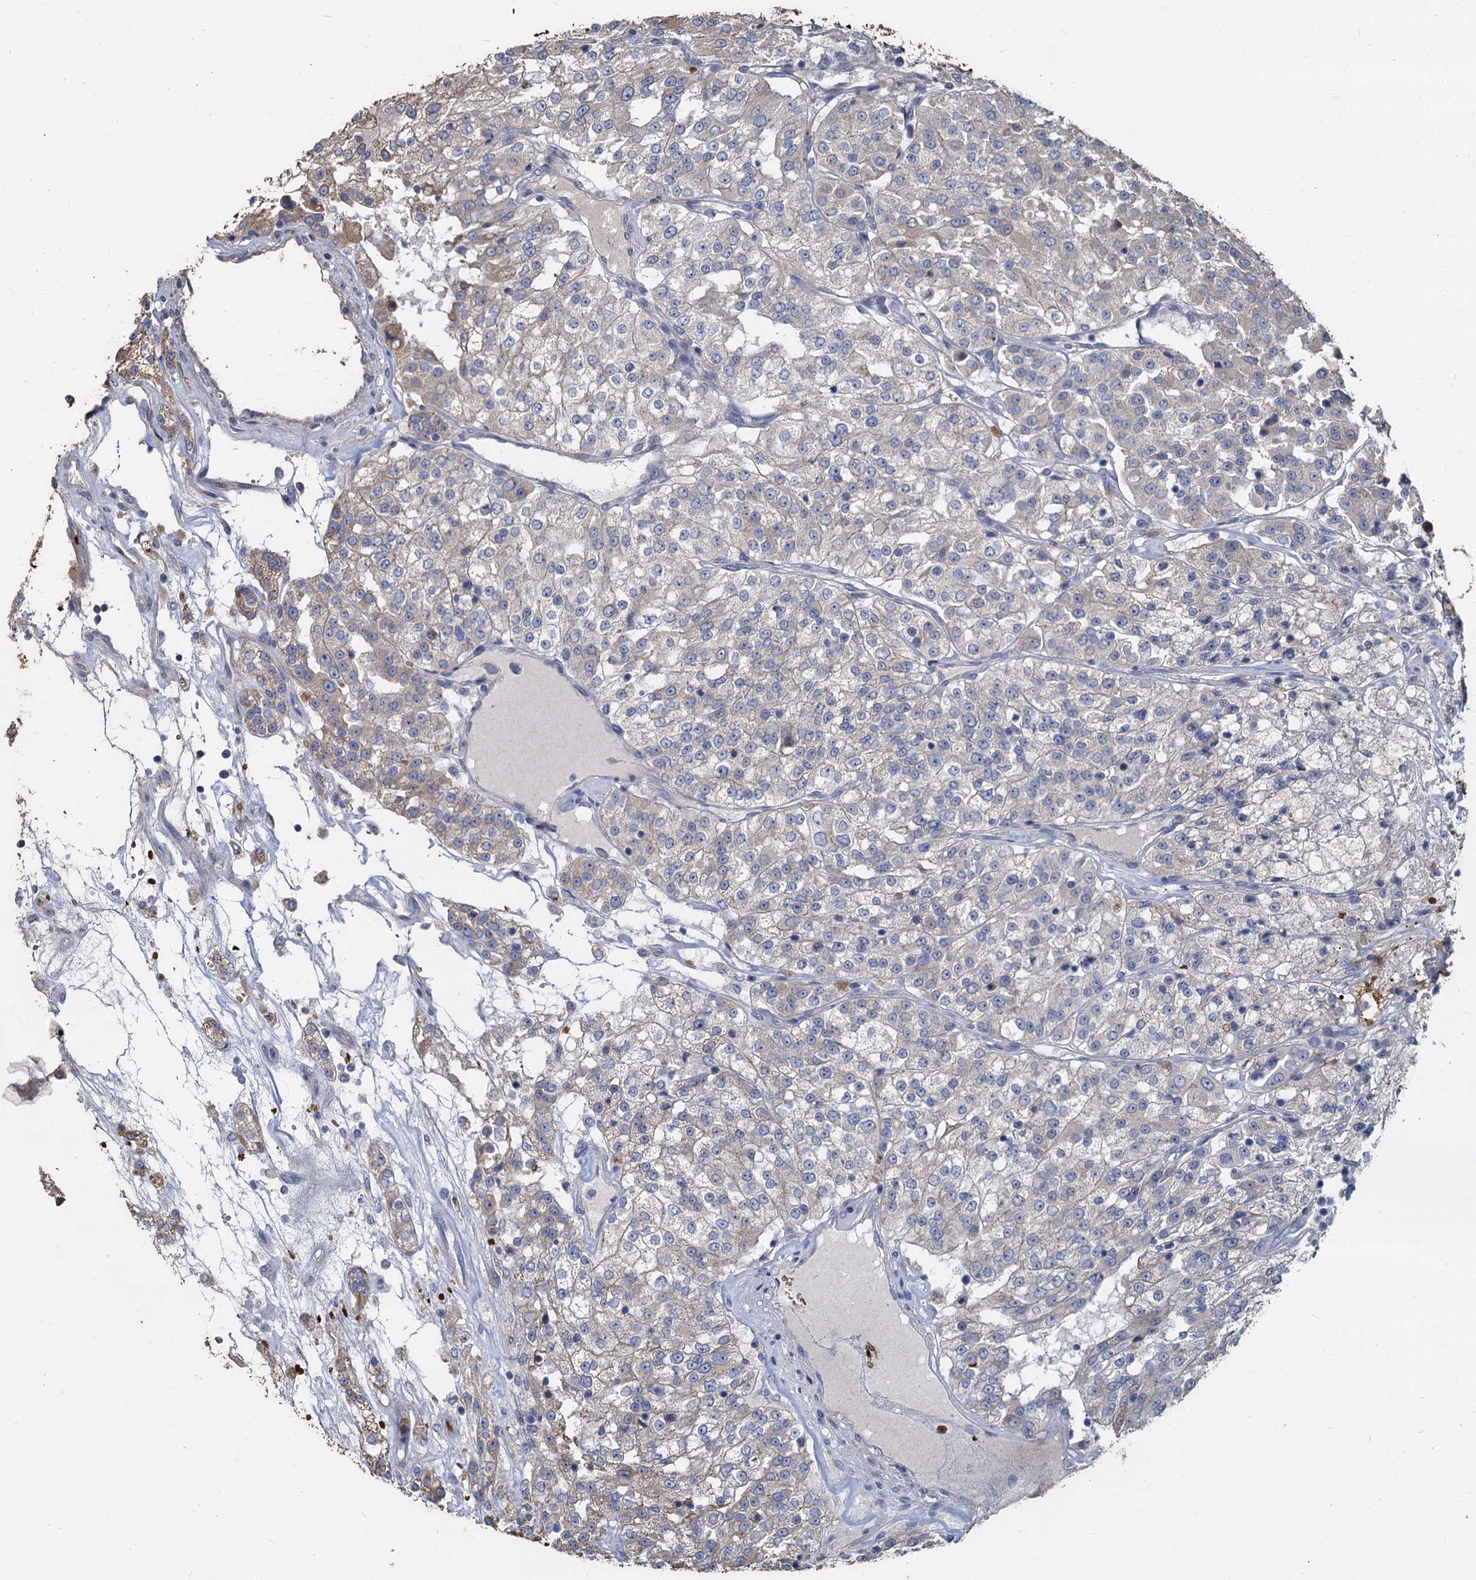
{"staining": {"intensity": "negative", "quantity": "none", "location": "none"}, "tissue": "renal cancer", "cell_type": "Tumor cells", "image_type": "cancer", "snomed": [{"axis": "morphology", "description": "Adenocarcinoma, NOS"}, {"axis": "topography", "description": "Kidney"}], "caption": "The micrograph reveals no significant positivity in tumor cells of renal adenocarcinoma.", "gene": "TCTN2", "patient": {"sex": "female", "age": 63}}